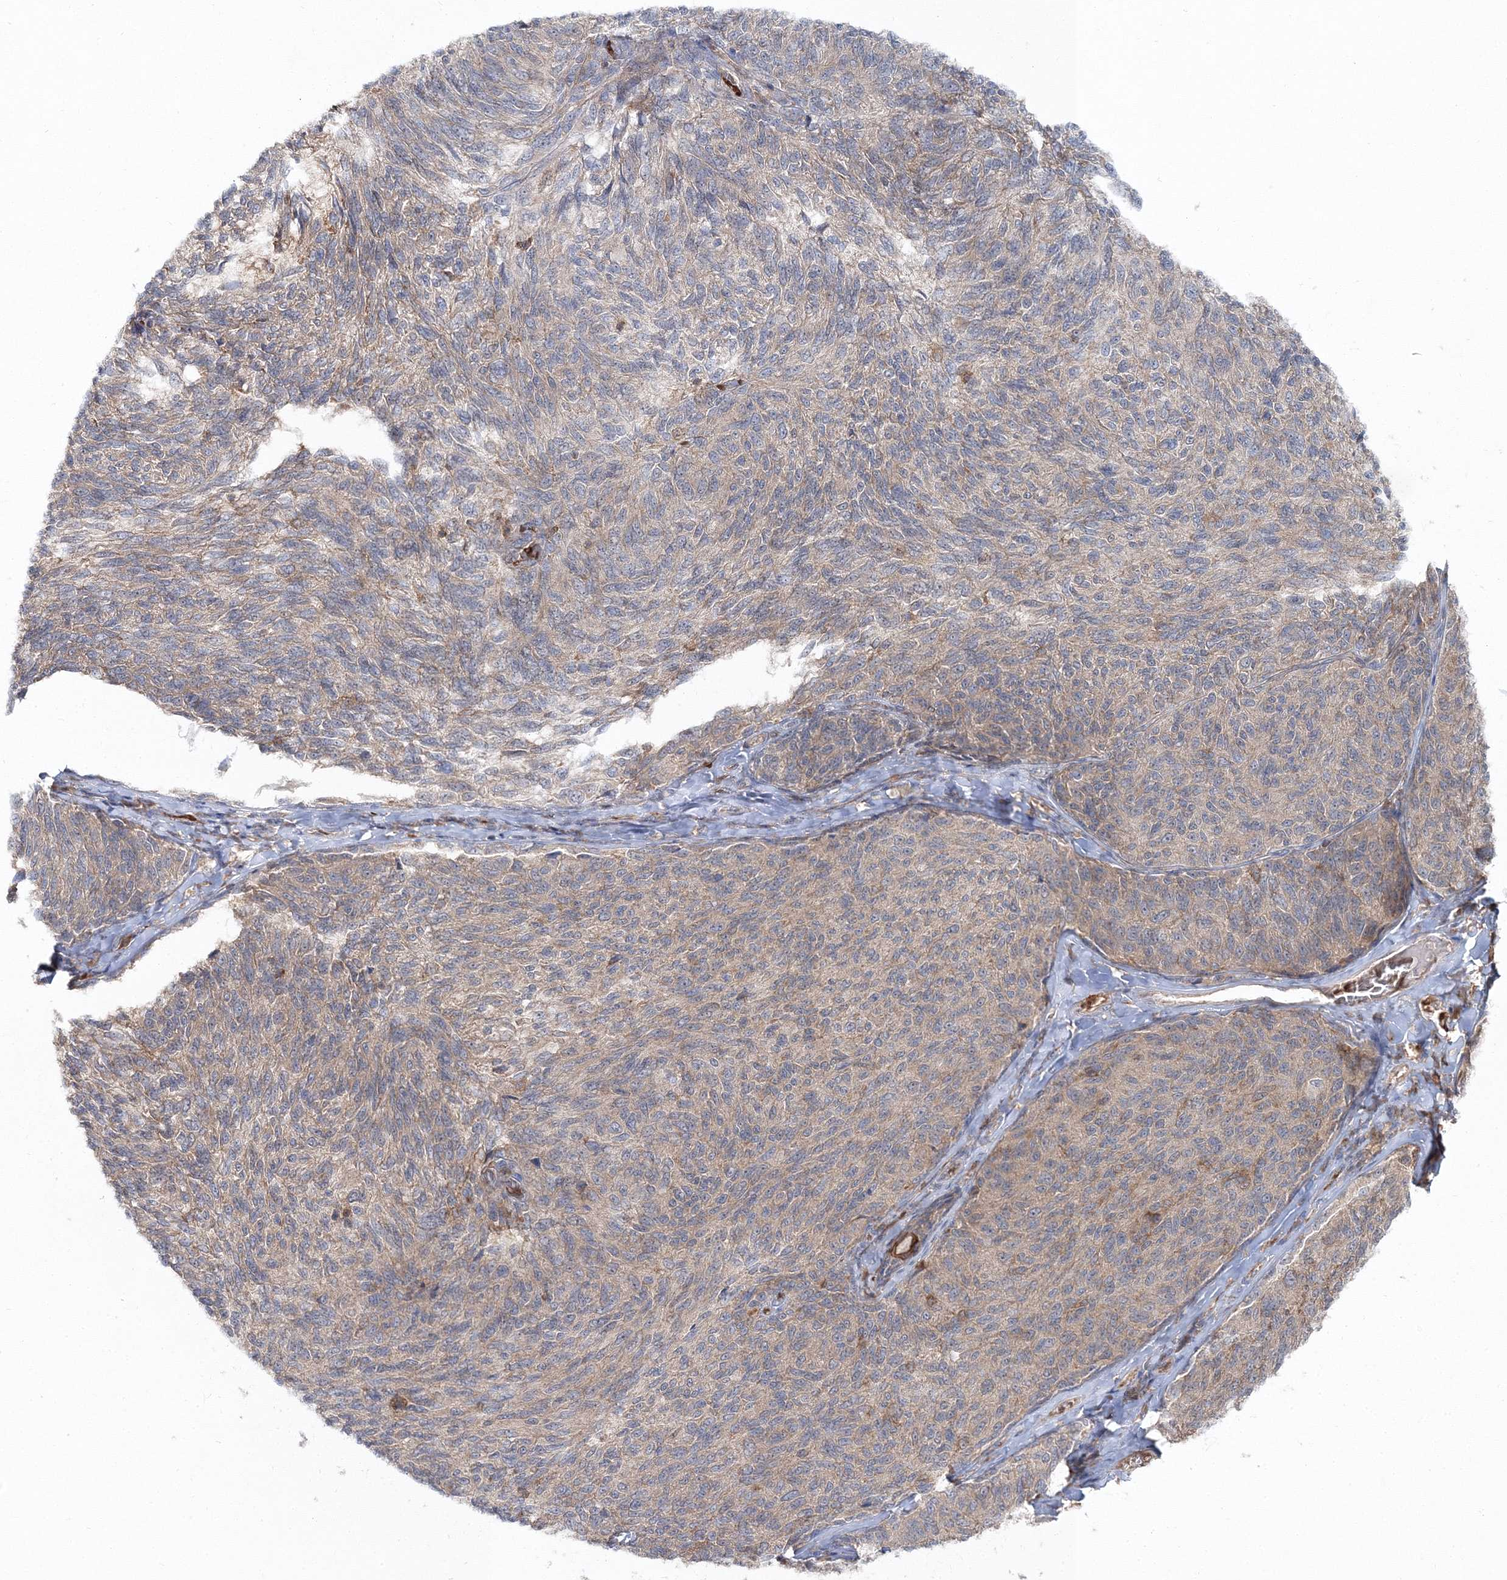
{"staining": {"intensity": "weak", "quantity": "<25%", "location": "cytoplasmic/membranous"}, "tissue": "melanoma", "cell_type": "Tumor cells", "image_type": "cancer", "snomed": [{"axis": "morphology", "description": "Malignant melanoma, NOS"}, {"axis": "topography", "description": "Skin"}], "caption": "Protein analysis of malignant melanoma demonstrates no significant positivity in tumor cells. The staining was performed using DAB to visualize the protein expression in brown, while the nuclei were stained in blue with hematoxylin (Magnification: 20x).", "gene": "PCBD2", "patient": {"sex": "female", "age": 73}}